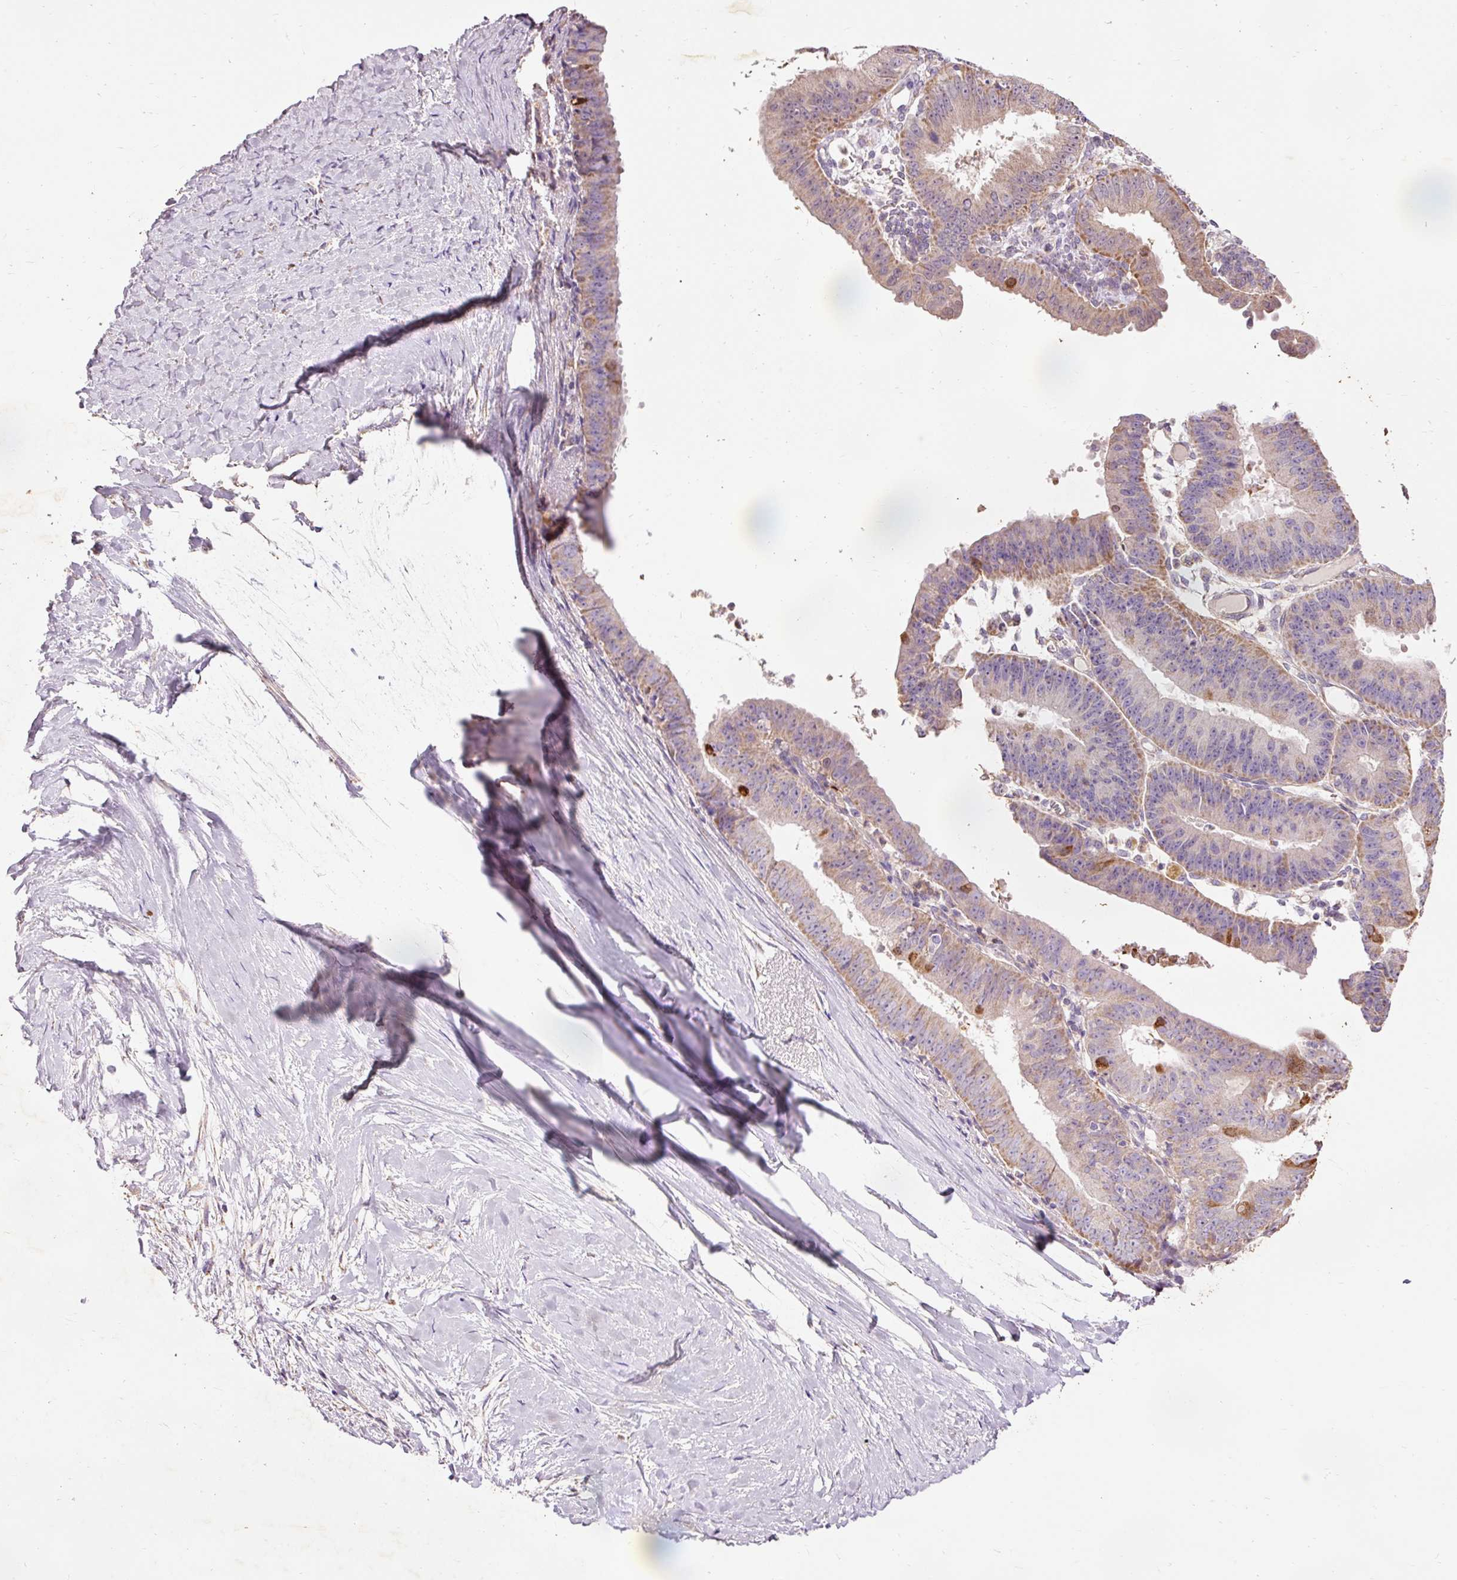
{"staining": {"intensity": "moderate", "quantity": "<25%", "location": "cytoplasmic/membranous"}, "tissue": "ovarian cancer", "cell_type": "Tumor cells", "image_type": "cancer", "snomed": [{"axis": "morphology", "description": "Carcinoma, endometroid"}, {"axis": "topography", "description": "Ovary"}], "caption": "DAB (3,3'-diaminobenzidine) immunohistochemical staining of human ovarian endometroid carcinoma exhibits moderate cytoplasmic/membranous protein positivity in approximately <25% of tumor cells. (brown staining indicates protein expression, while blue staining denotes nuclei).", "gene": "PRDX5", "patient": {"sex": "female", "age": 42}}